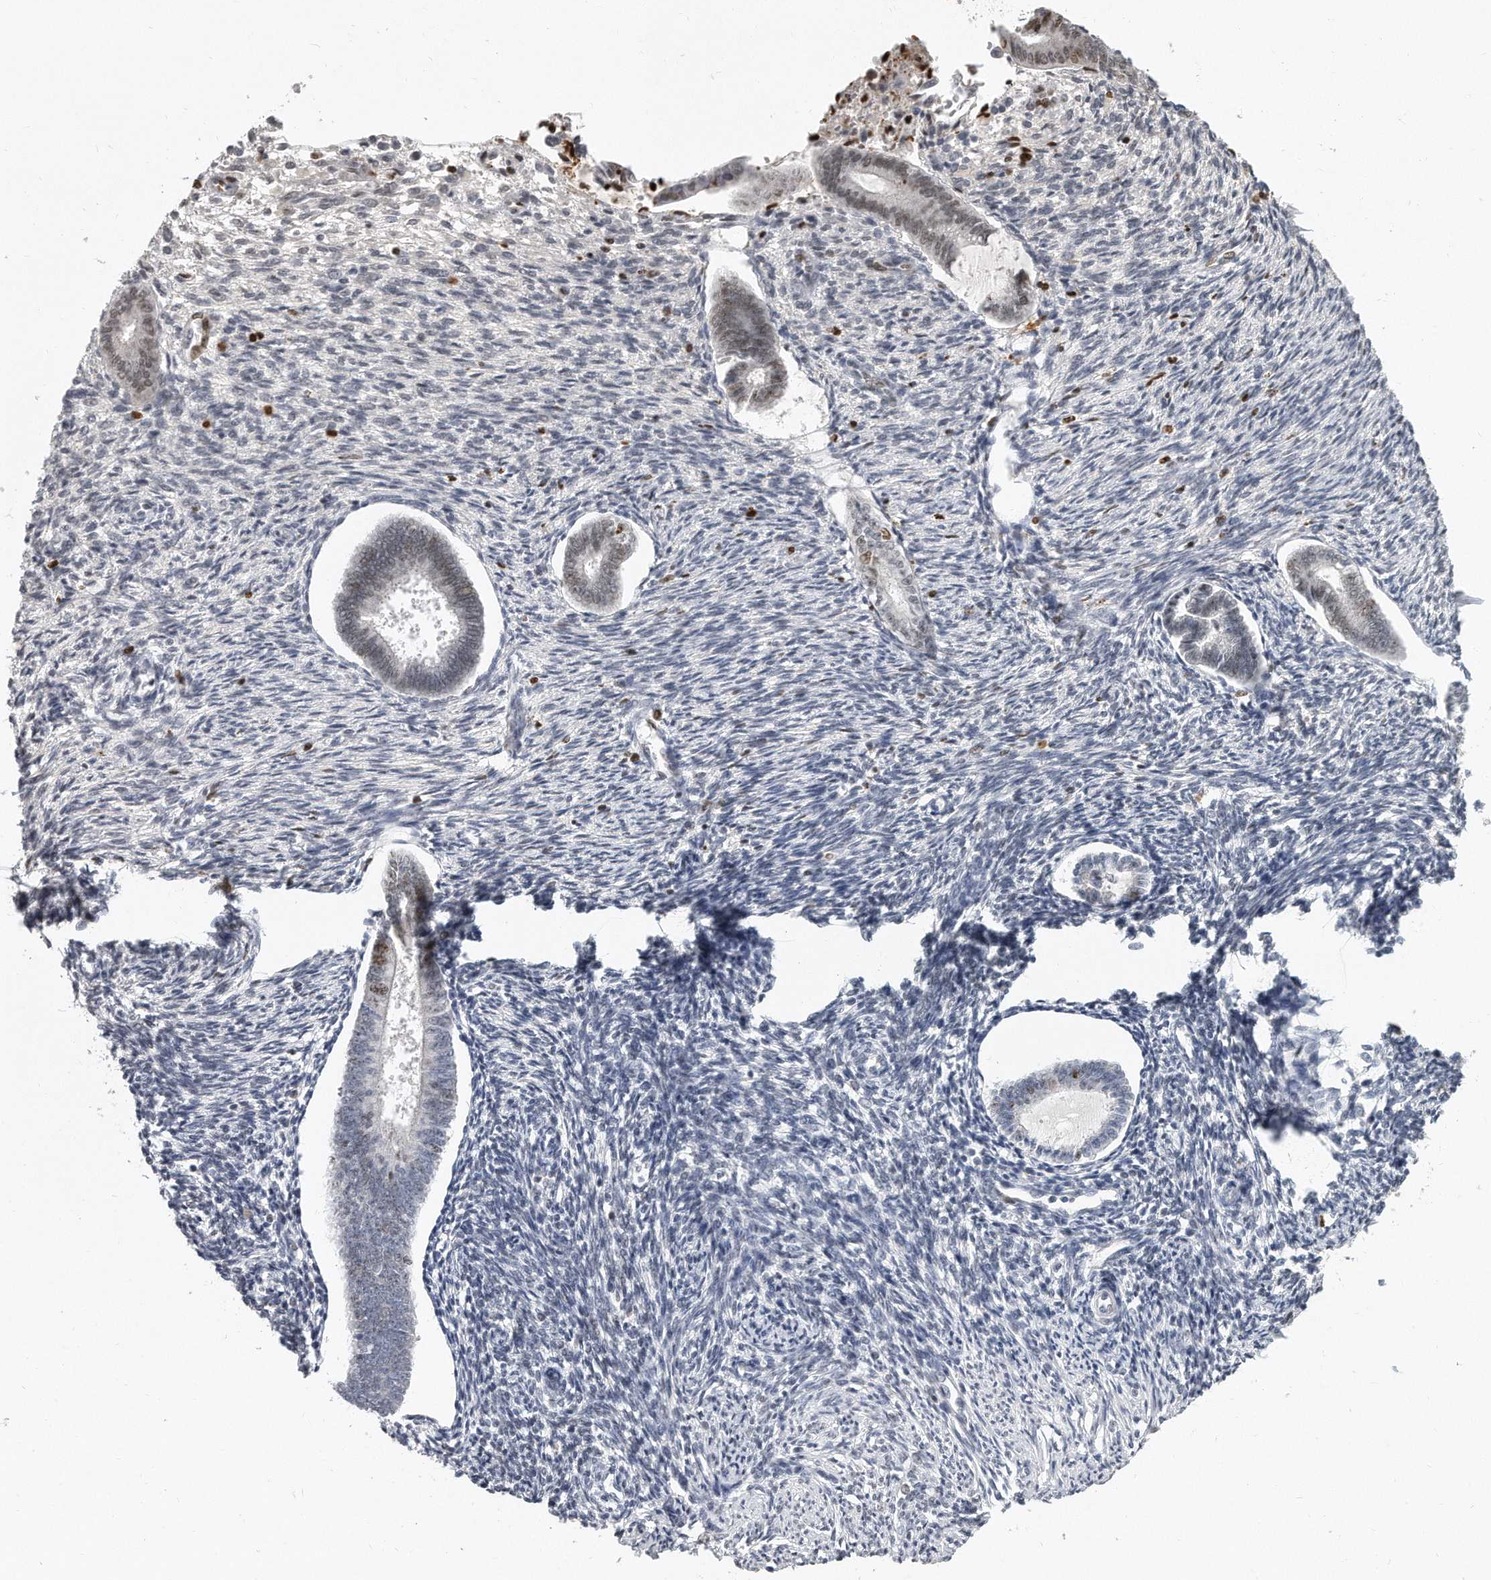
{"staining": {"intensity": "negative", "quantity": "none", "location": "none"}, "tissue": "endometrium", "cell_type": "Cells in endometrial stroma", "image_type": "normal", "snomed": [{"axis": "morphology", "description": "Normal tissue, NOS"}, {"axis": "topography", "description": "Endometrium"}], "caption": "Immunohistochemistry (IHC) micrograph of benign endometrium stained for a protein (brown), which demonstrates no expression in cells in endometrial stroma. (DAB IHC, high magnification).", "gene": "CTBP2", "patient": {"sex": "female", "age": 56}}